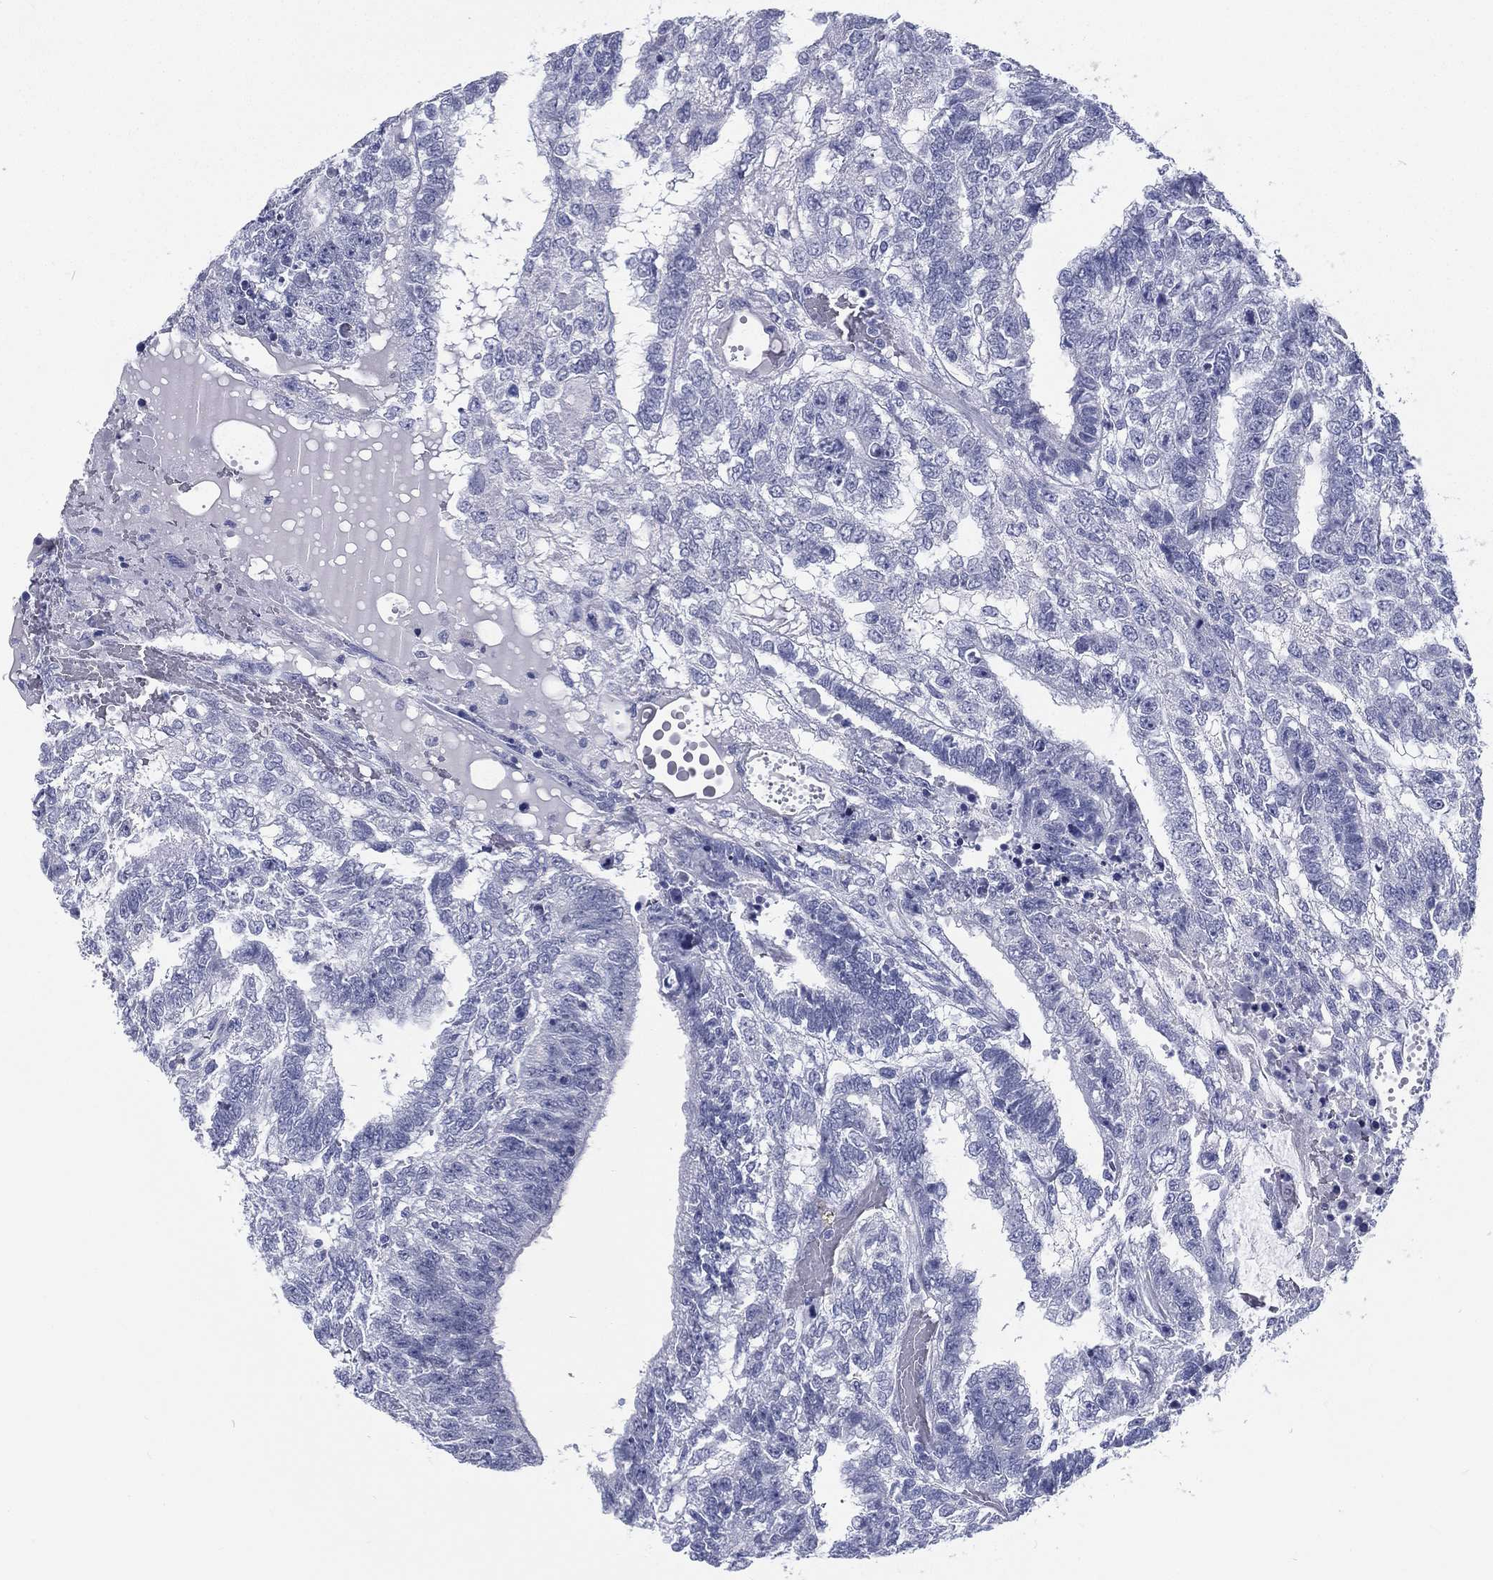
{"staining": {"intensity": "negative", "quantity": "none", "location": "none"}, "tissue": "testis cancer", "cell_type": "Tumor cells", "image_type": "cancer", "snomed": [{"axis": "morphology", "description": "Seminoma, NOS"}, {"axis": "morphology", "description": "Carcinoma, Embryonal, NOS"}, {"axis": "topography", "description": "Testis"}], "caption": "A histopathology image of human seminoma (testis) is negative for staining in tumor cells.", "gene": "RSPH4A", "patient": {"sex": "male", "age": 41}}